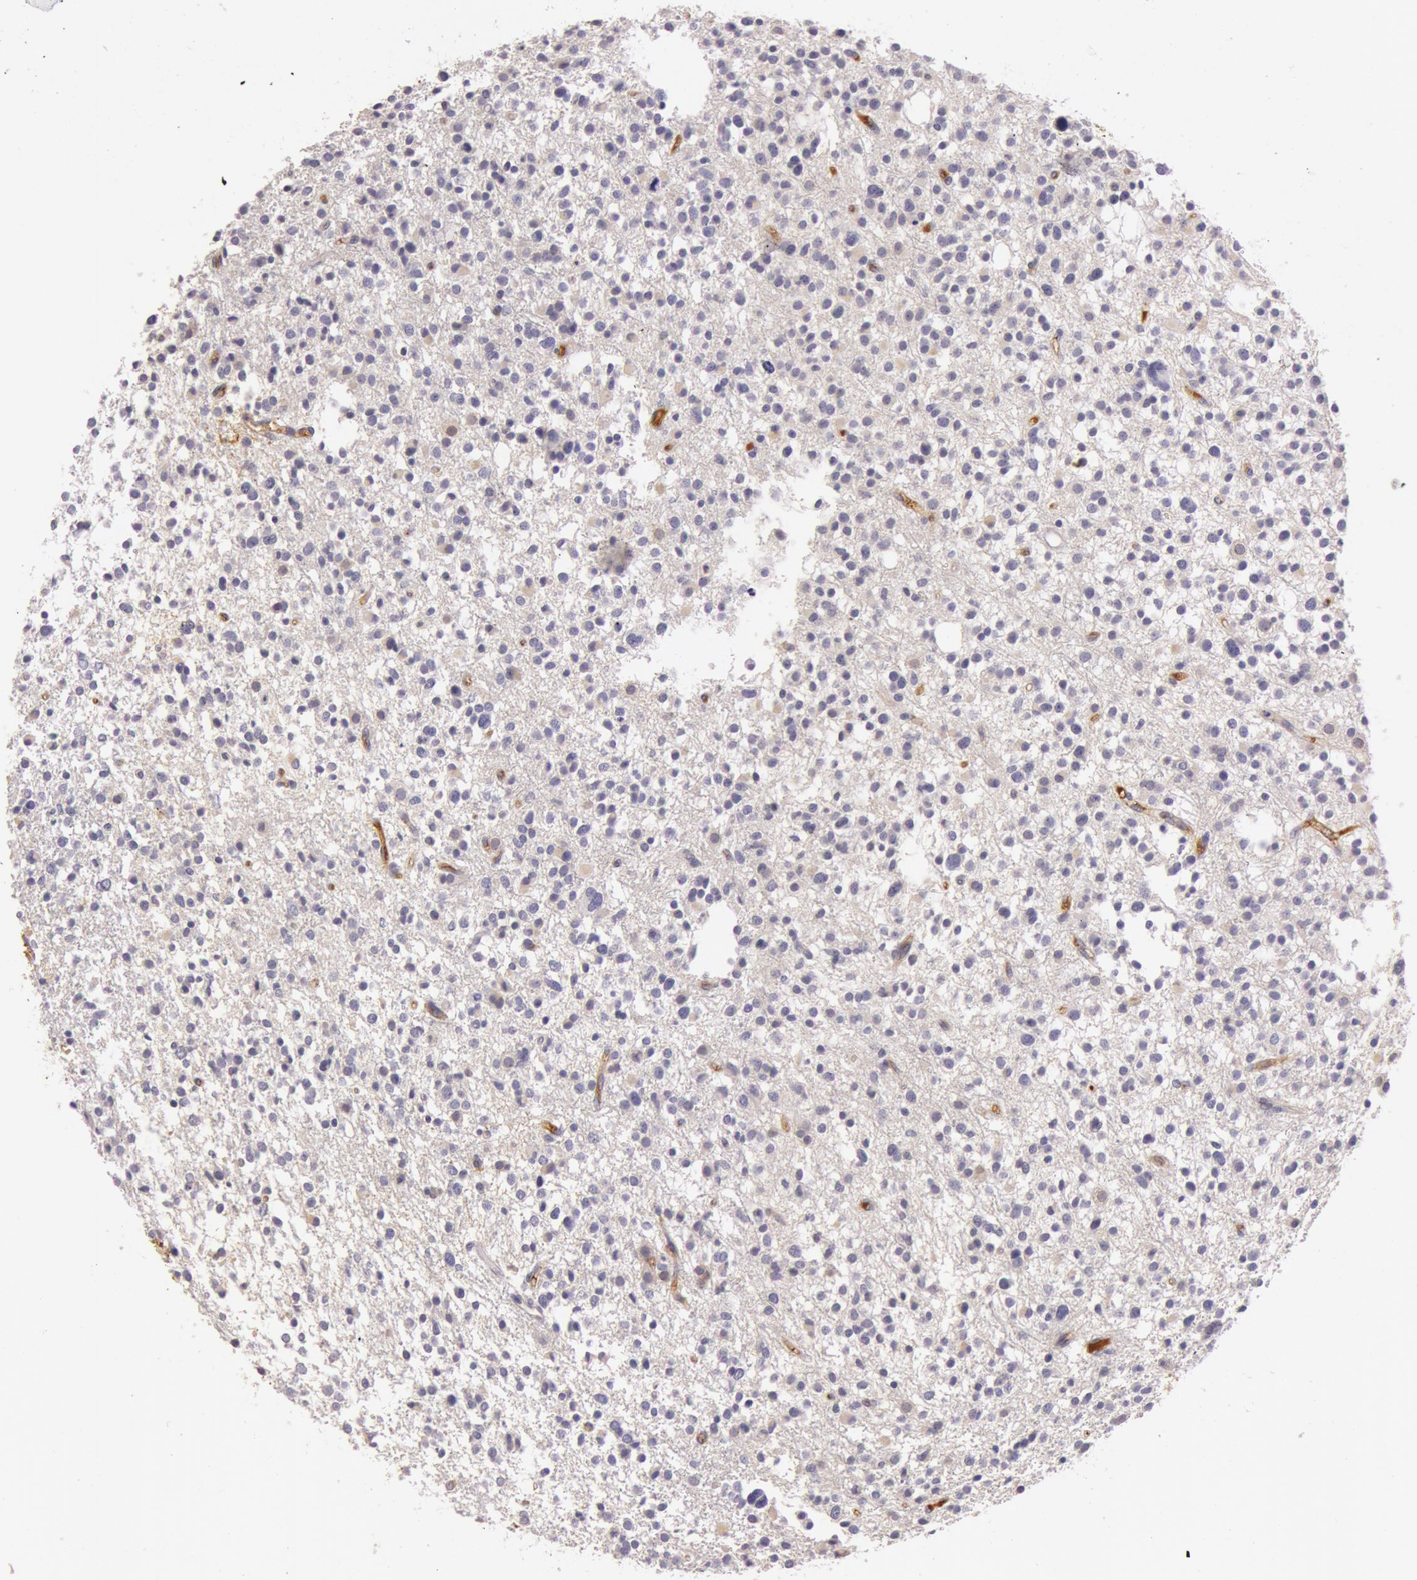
{"staining": {"intensity": "negative", "quantity": "none", "location": "none"}, "tissue": "glioma", "cell_type": "Tumor cells", "image_type": "cancer", "snomed": [{"axis": "morphology", "description": "Glioma, malignant, Low grade"}, {"axis": "topography", "description": "Brain"}], "caption": "High magnification brightfield microscopy of glioma stained with DAB (3,3'-diaminobenzidine) (brown) and counterstained with hematoxylin (blue): tumor cells show no significant staining.", "gene": "C4BPA", "patient": {"sex": "female", "age": 36}}